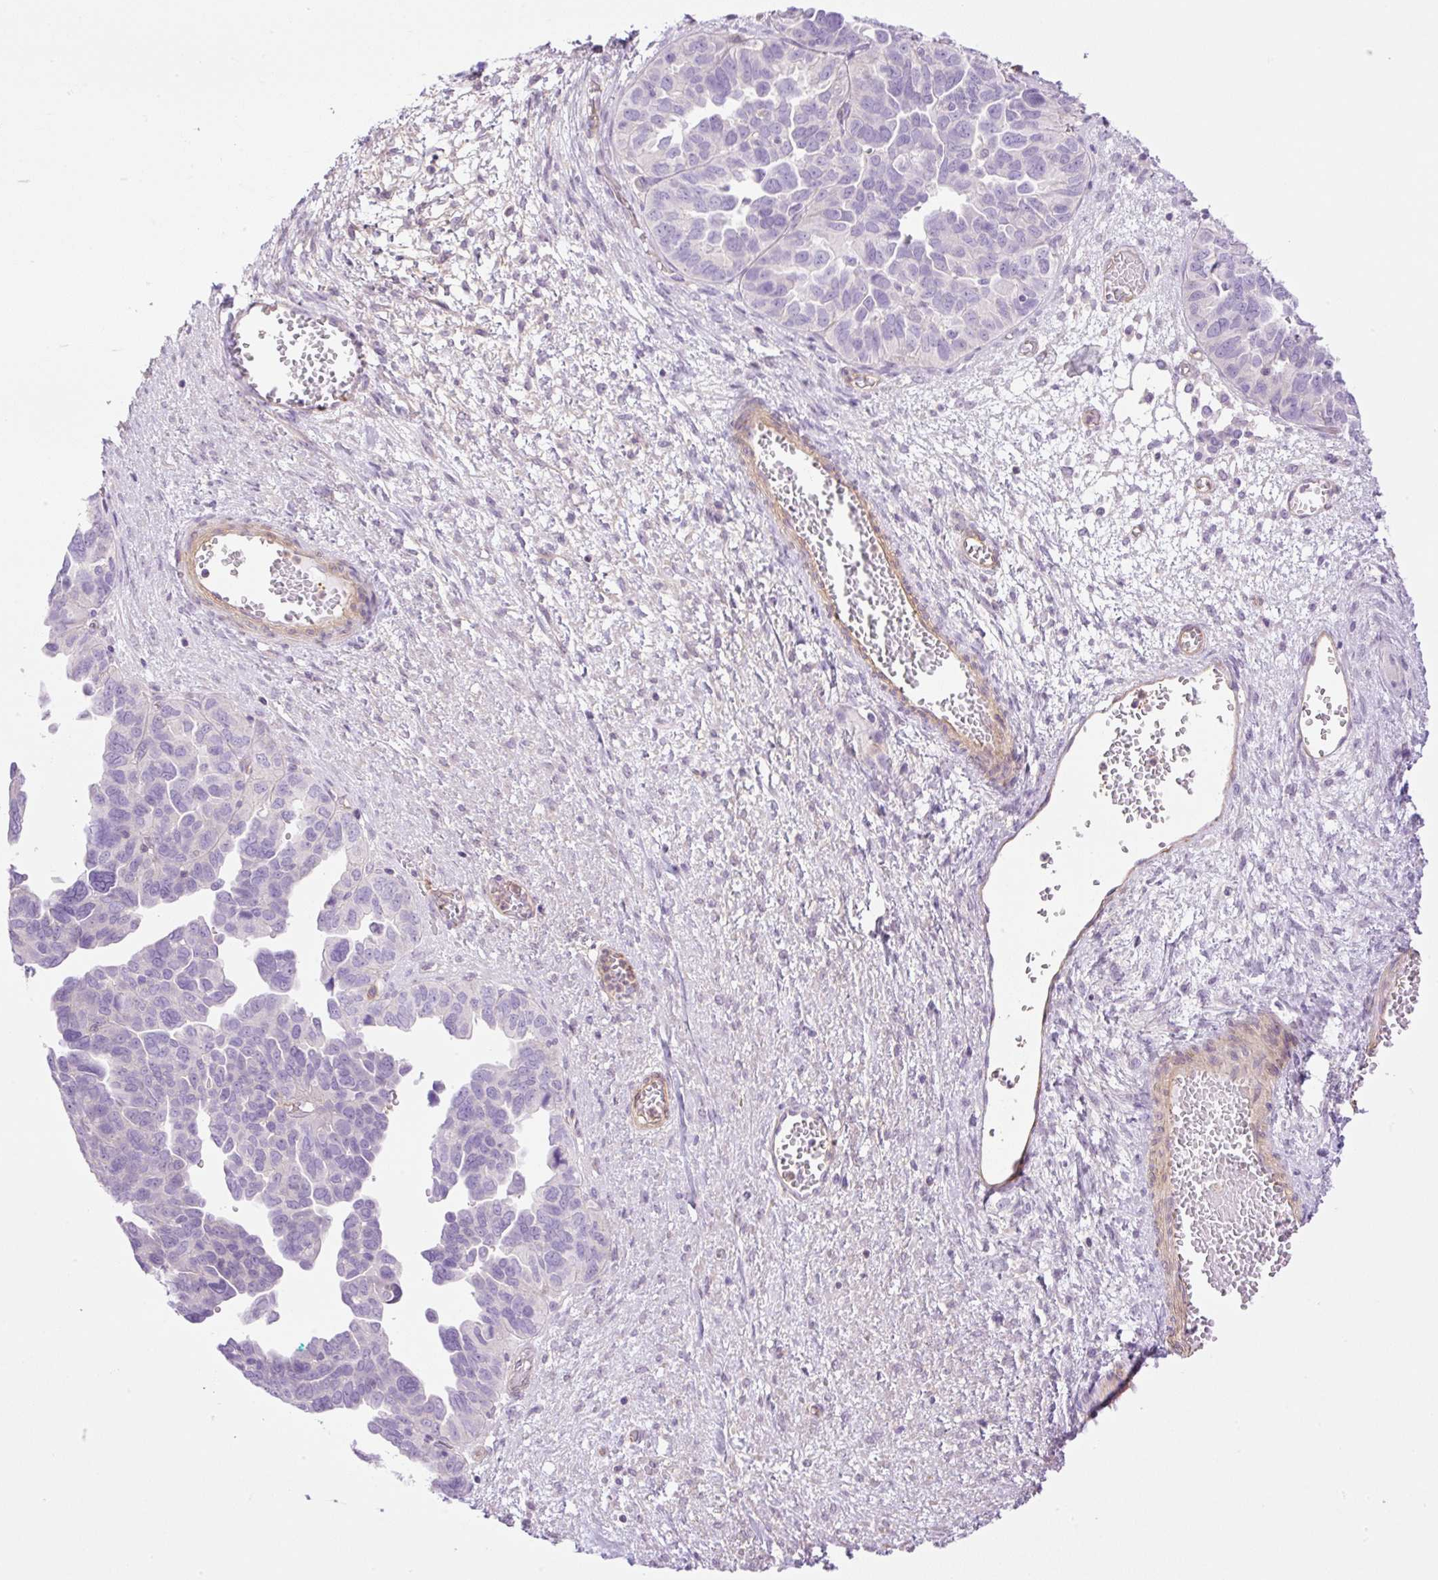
{"staining": {"intensity": "negative", "quantity": "none", "location": "none"}, "tissue": "ovarian cancer", "cell_type": "Tumor cells", "image_type": "cancer", "snomed": [{"axis": "morphology", "description": "Cystadenocarcinoma, serous, NOS"}, {"axis": "topography", "description": "Ovary"}], "caption": "IHC of ovarian serous cystadenocarcinoma displays no positivity in tumor cells. (Brightfield microscopy of DAB IHC at high magnification).", "gene": "EHD3", "patient": {"sex": "female", "age": 64}}